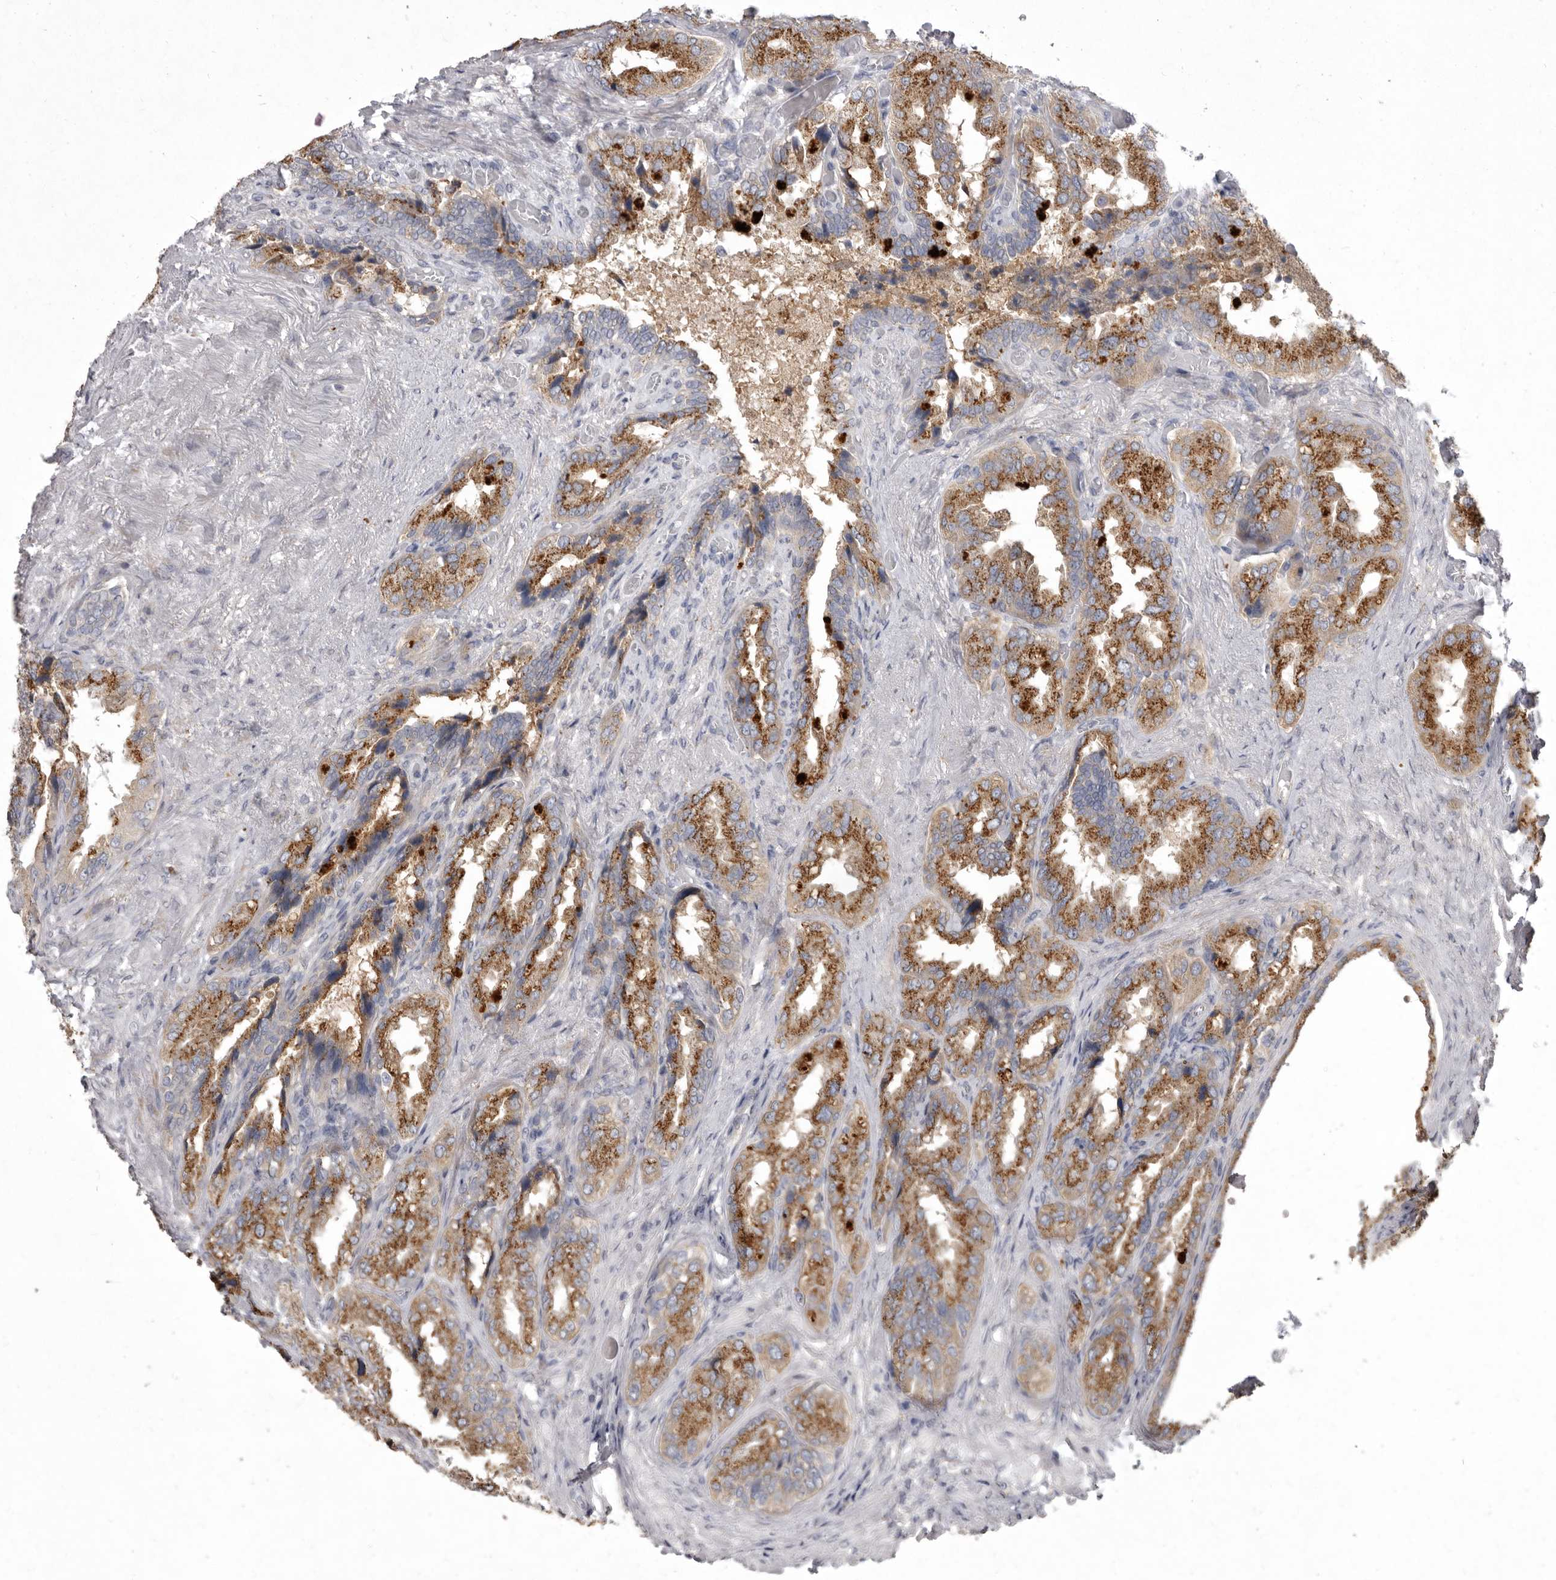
{"staining": {"intensity": "moderate", "quantity": ">75%", "location": "cytoplasmic/membranous"}, "tissue": "seminal vesicle", "cell_type": "Glandular cells", "image_type": "normal", "snomed": [{"axis": "morphology", "description": "Normal tissue, NOS"}, {"axis": "topography", "description": "Seminal veicle"}, {"axis": "topography", "description": "Peripheral nerve tissue"}], "caption": "The photomicrograph exhibits staining of unremarkable seminal vesicle, revealing moderate cytoplasmic/membranous protein staining (brown color) within glandular cells. (DAB IHC with brightfield microscopy, high magnification).", "gene": "P2RX6", "patient": {"sex": "male", "age": 63}}